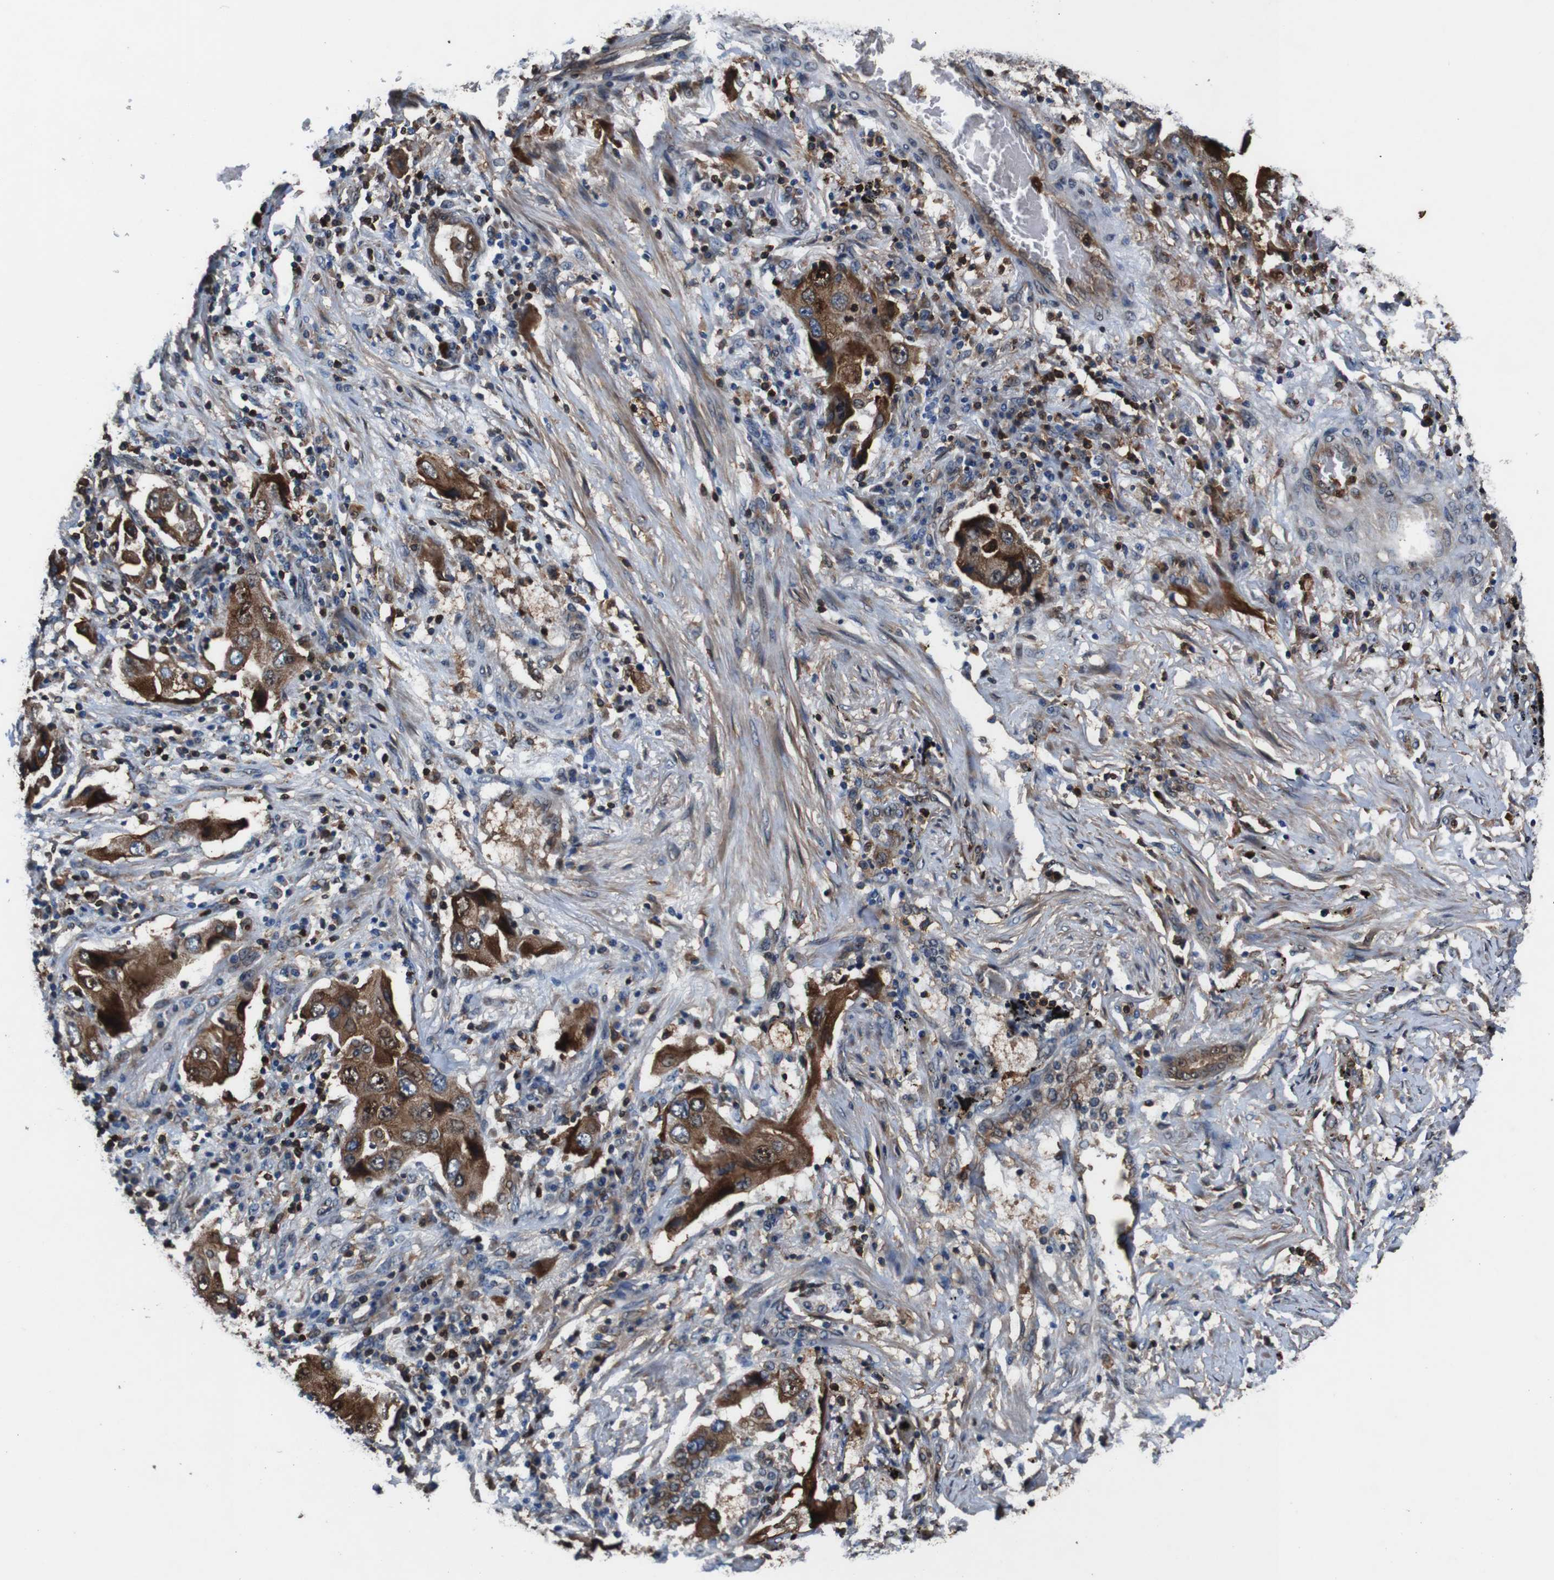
{"staining": {"intensity": "strong", "quantity": ">75%", "location": "cytoplasmic/membranous,nuclear"}, "tissue": "lung cancer", "cell_type": "Tumor cells", "image_type": "cancer", "snomed": [{"axis": "morphology", "description": "Adenocarcinoma, NOS"}, {"axis": "topography", "description": "Lung"}], "caption": "Immunohistochemistry histopathology image of neoplastic tissue: adenocarcinoma (lung) stained using immunohistochemistry (IHC) displays high levels of strong protein expression localized specifically in the cytoplasmic/membranous and nuclear of tumor cells, appearing as a cytoplasmic/membranous and nuclear brown color.", "gene": "ANXA1", "patient": {"sex": "female", "age": 65}}